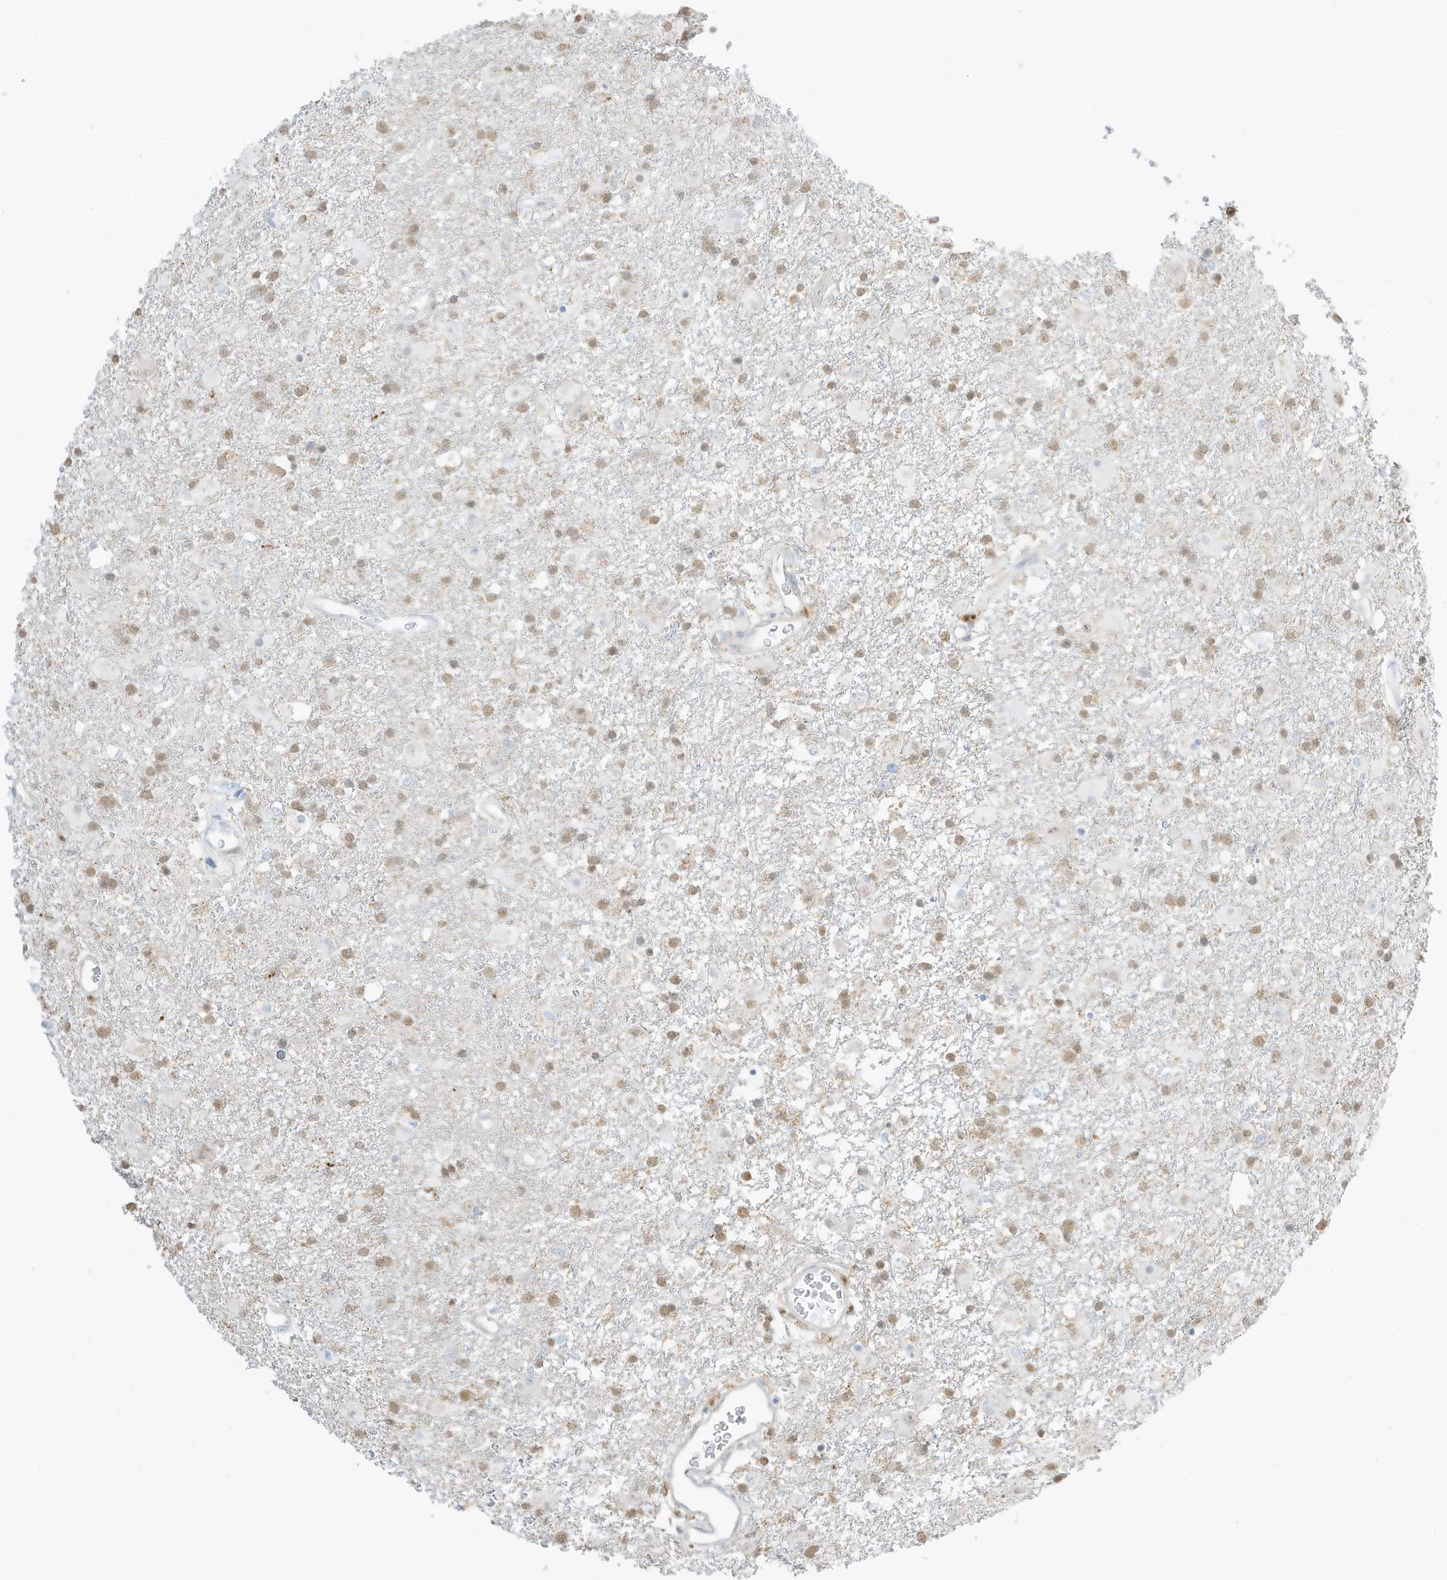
{"staining": {"intensity": "weak", "quantity": ">75%", "location": "nuclear"}, "tissue": "glioma", "cell_type": "Tumor cells", "image_type": "cancer", "snomed": [{"axis": "morphology", "description": "Glioma, malignant, Low grade"}, {"axis": "topography", "description": "Brain"}], "caption": "The micrograph displays a brown stain indicating the presence of a protein in the nuclear of tumor cells in malignant glioma (low-grade).", "gene": "GCA", "patient": {"sex": "male", "age": 65}}